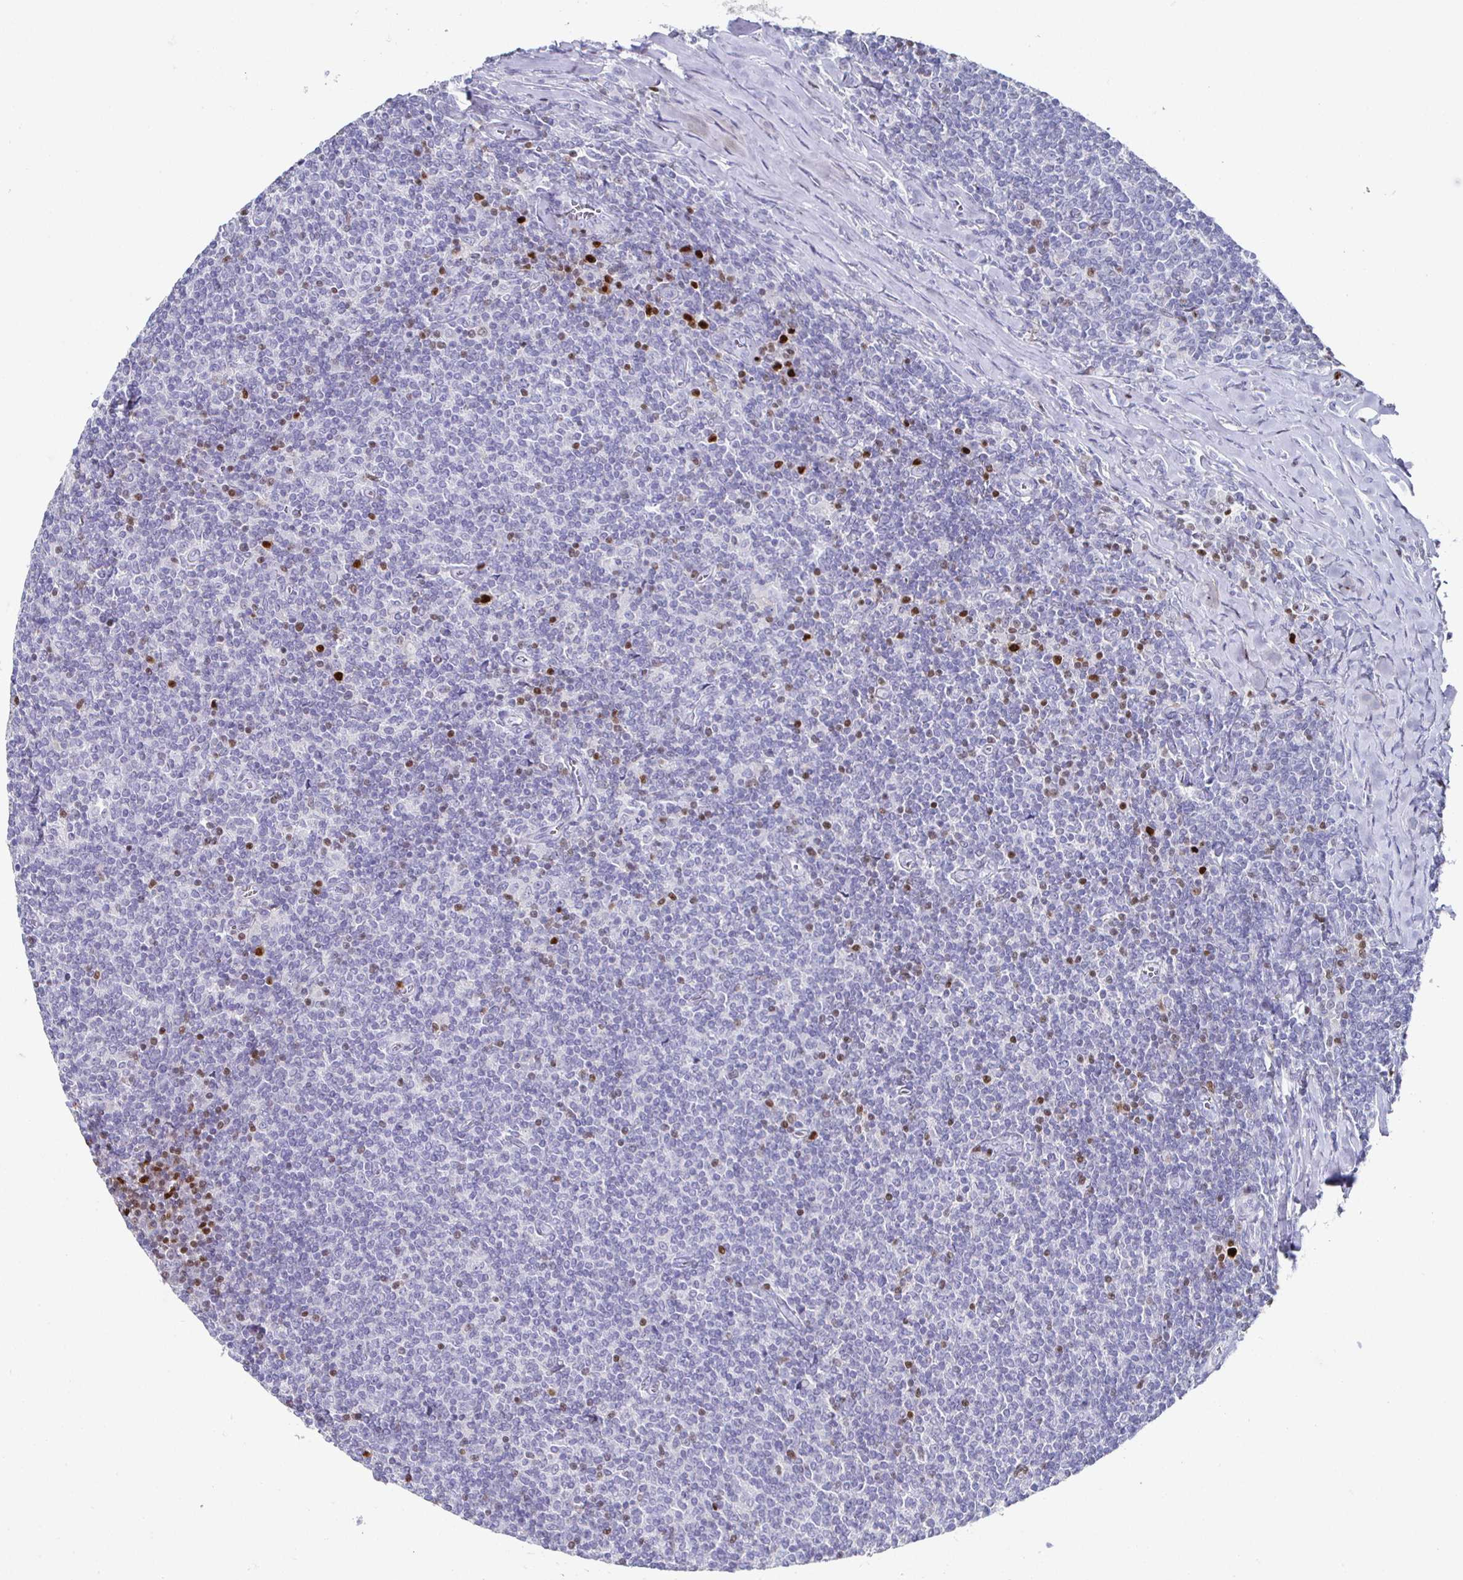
{"staining": {"intensity": "negative", "quantity": "none", "location": "none"}, "tissue": "lymphoma", "cell_type": "Tumor cells", "image_type": "cancer", "snomed": [{"axis": "morphology", "description": "Malignant lymphoma, non-Hodgkin's type, Low grade"}, {"axis": "topography", "description": "Lymph node"}], "caption": "The micrograph reveals no staining of tumor cells in lymphoma.", "gene": "RUNX2", "patient": {"sex": "male", "age": 52}}